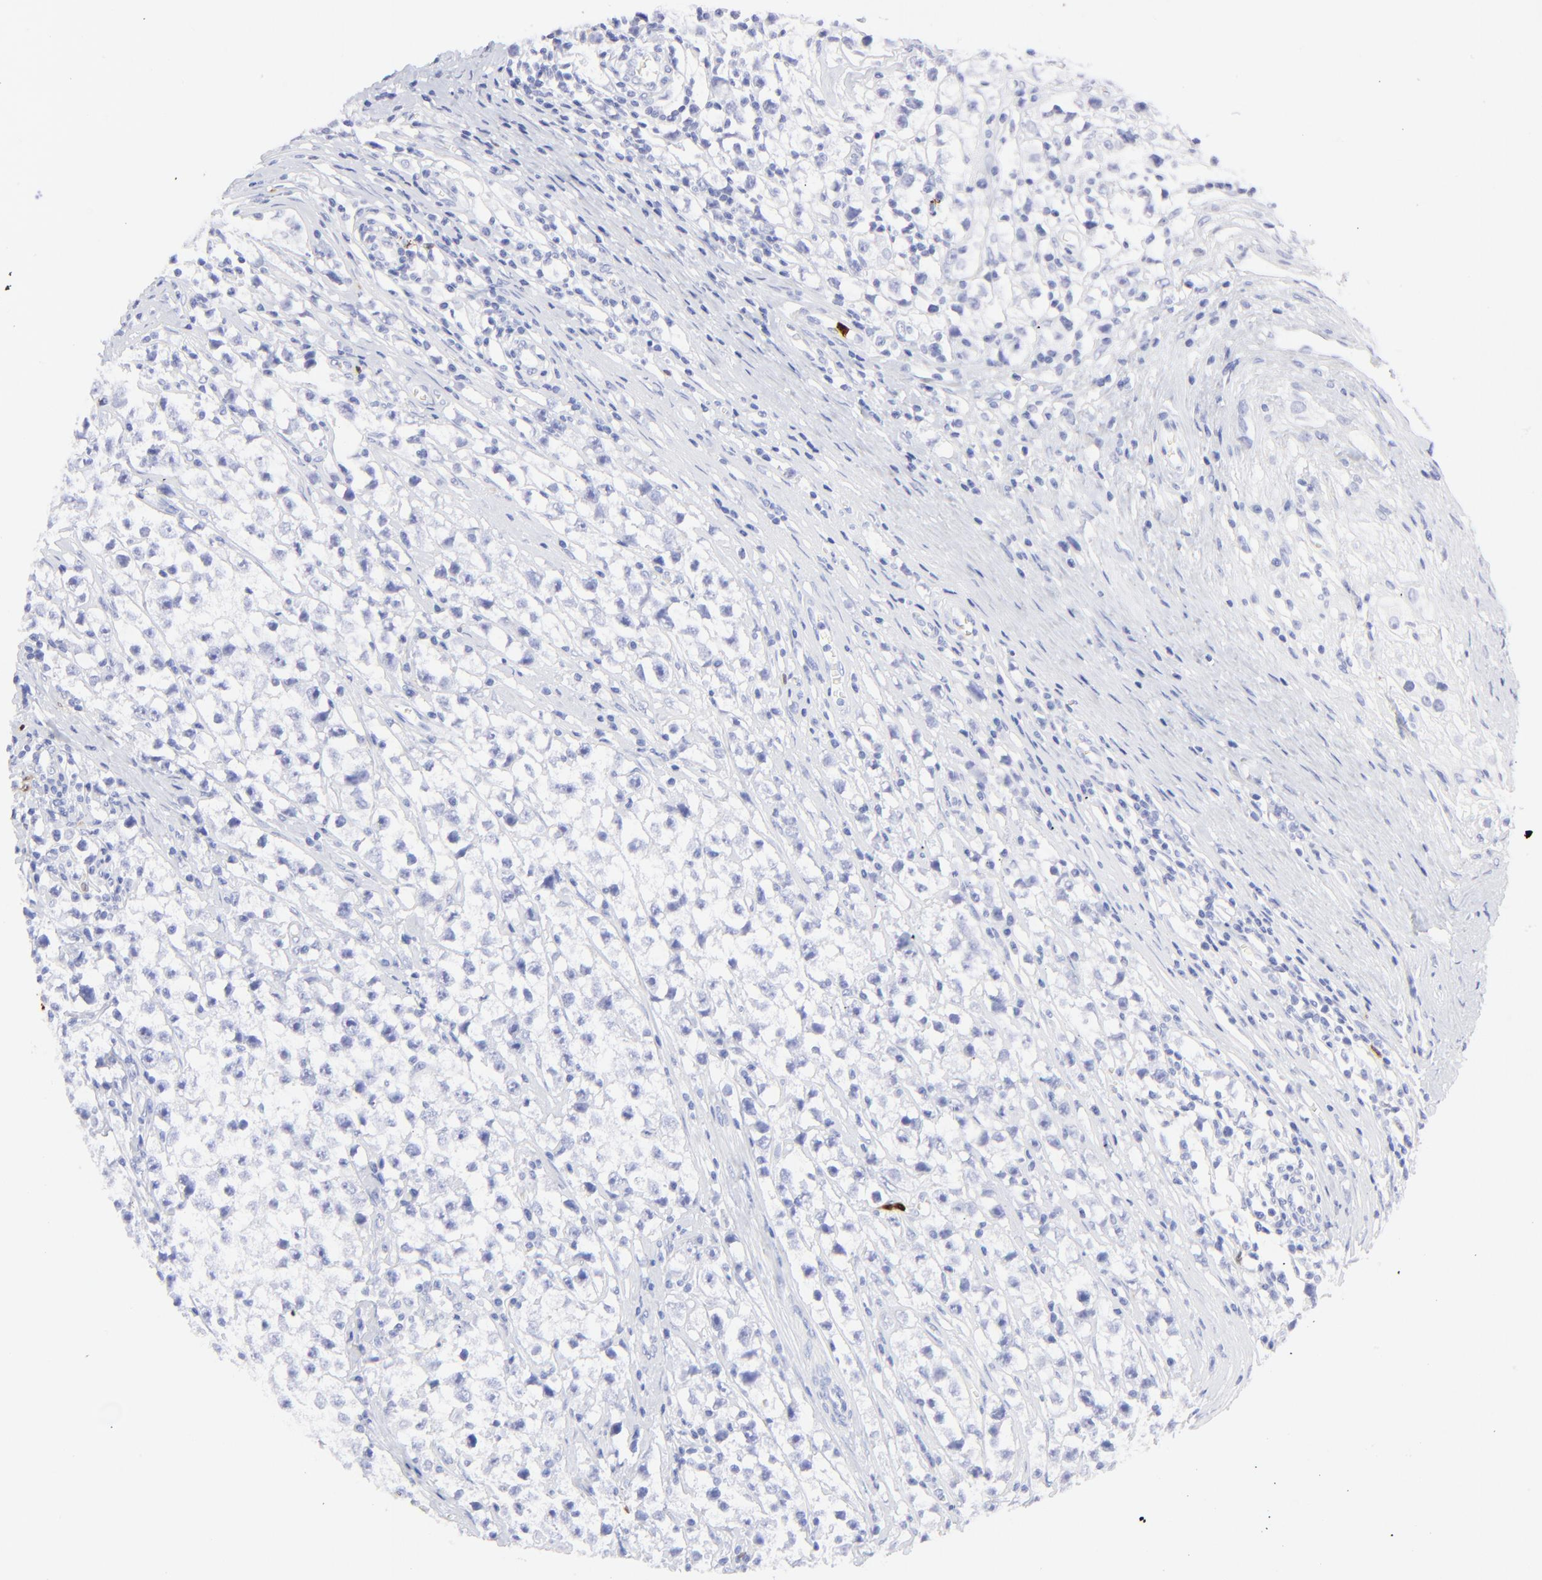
{"staining": {"intensity": "negative", "quantity": "none", "location": "none"}, "tissue": "testis cancer", "cell_type": "Tumor cells", "image_type": "cancer", "snomed": [{"axis": "morphology", "description": "Seminoma, NOS"}, {"axis": "topography", "description": "Testis"}], "caption": "IHC of seminoma (testis) shows no expression in tumor cells.", "gene": "S100A12", "patient": {"sex": "male", "age": 35}}